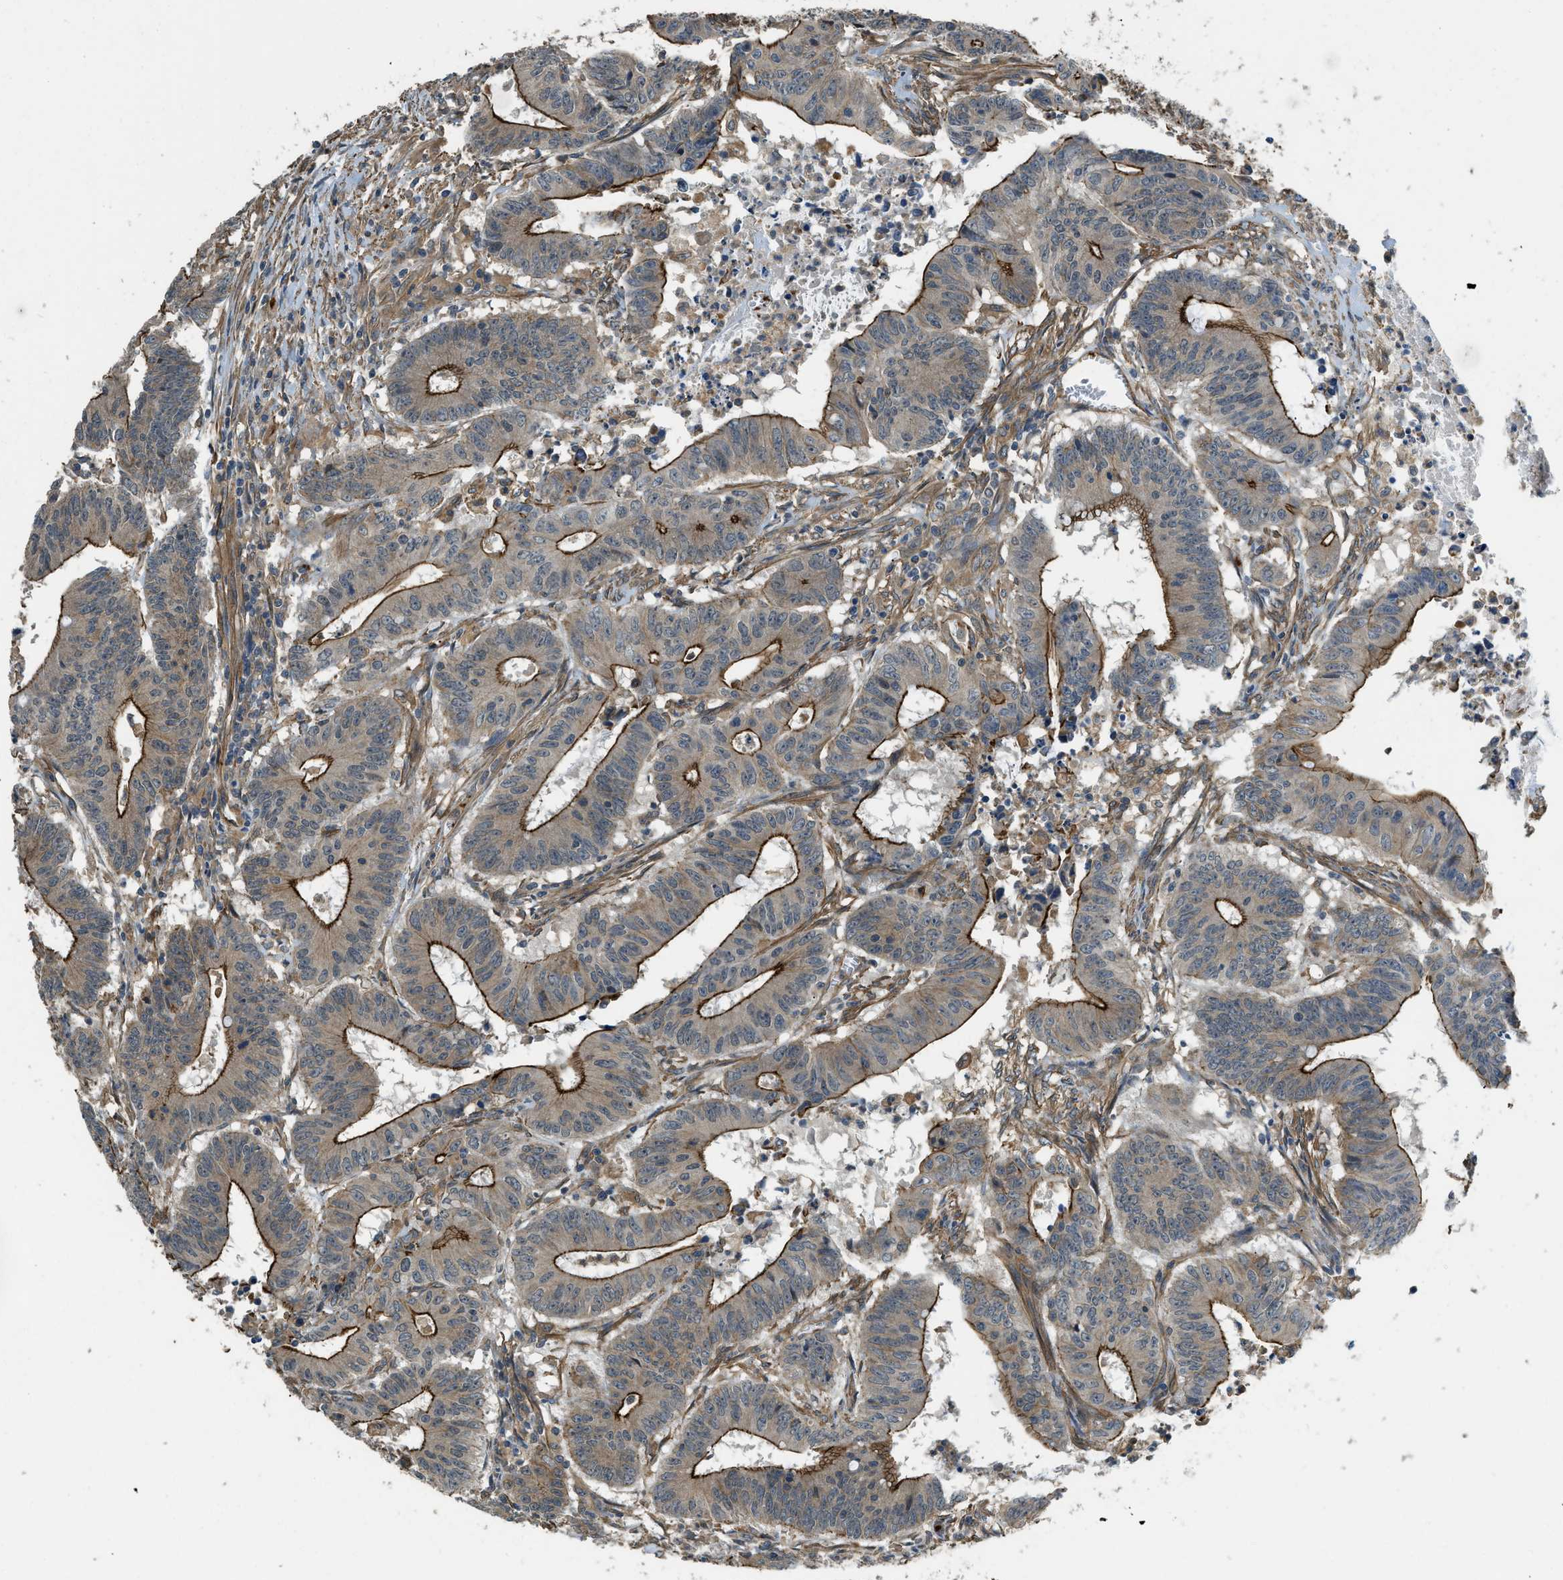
{"staining": {"intensity": "strong", "quantity": "25%-75%", "location": "cytoplasmic/membranous"}, "tissue": "colorectal cancer", "cell_type": "Tumor cells", "image_type": "cancer", "snomed": [{"axis": "morphology", "description": "Adenocarcinoma, NOS"}, {"axis": "topography", "description": "Colon"}], "caption": "Adenocarcinoma (colorectal) was stained to show a protein in brown. There is high levels of strong cytoplasmic/membranous expression in approximately 25%-75% of tumor cells.", "gene": "CGN", "patient": {"sex": "male", "age": 45}}